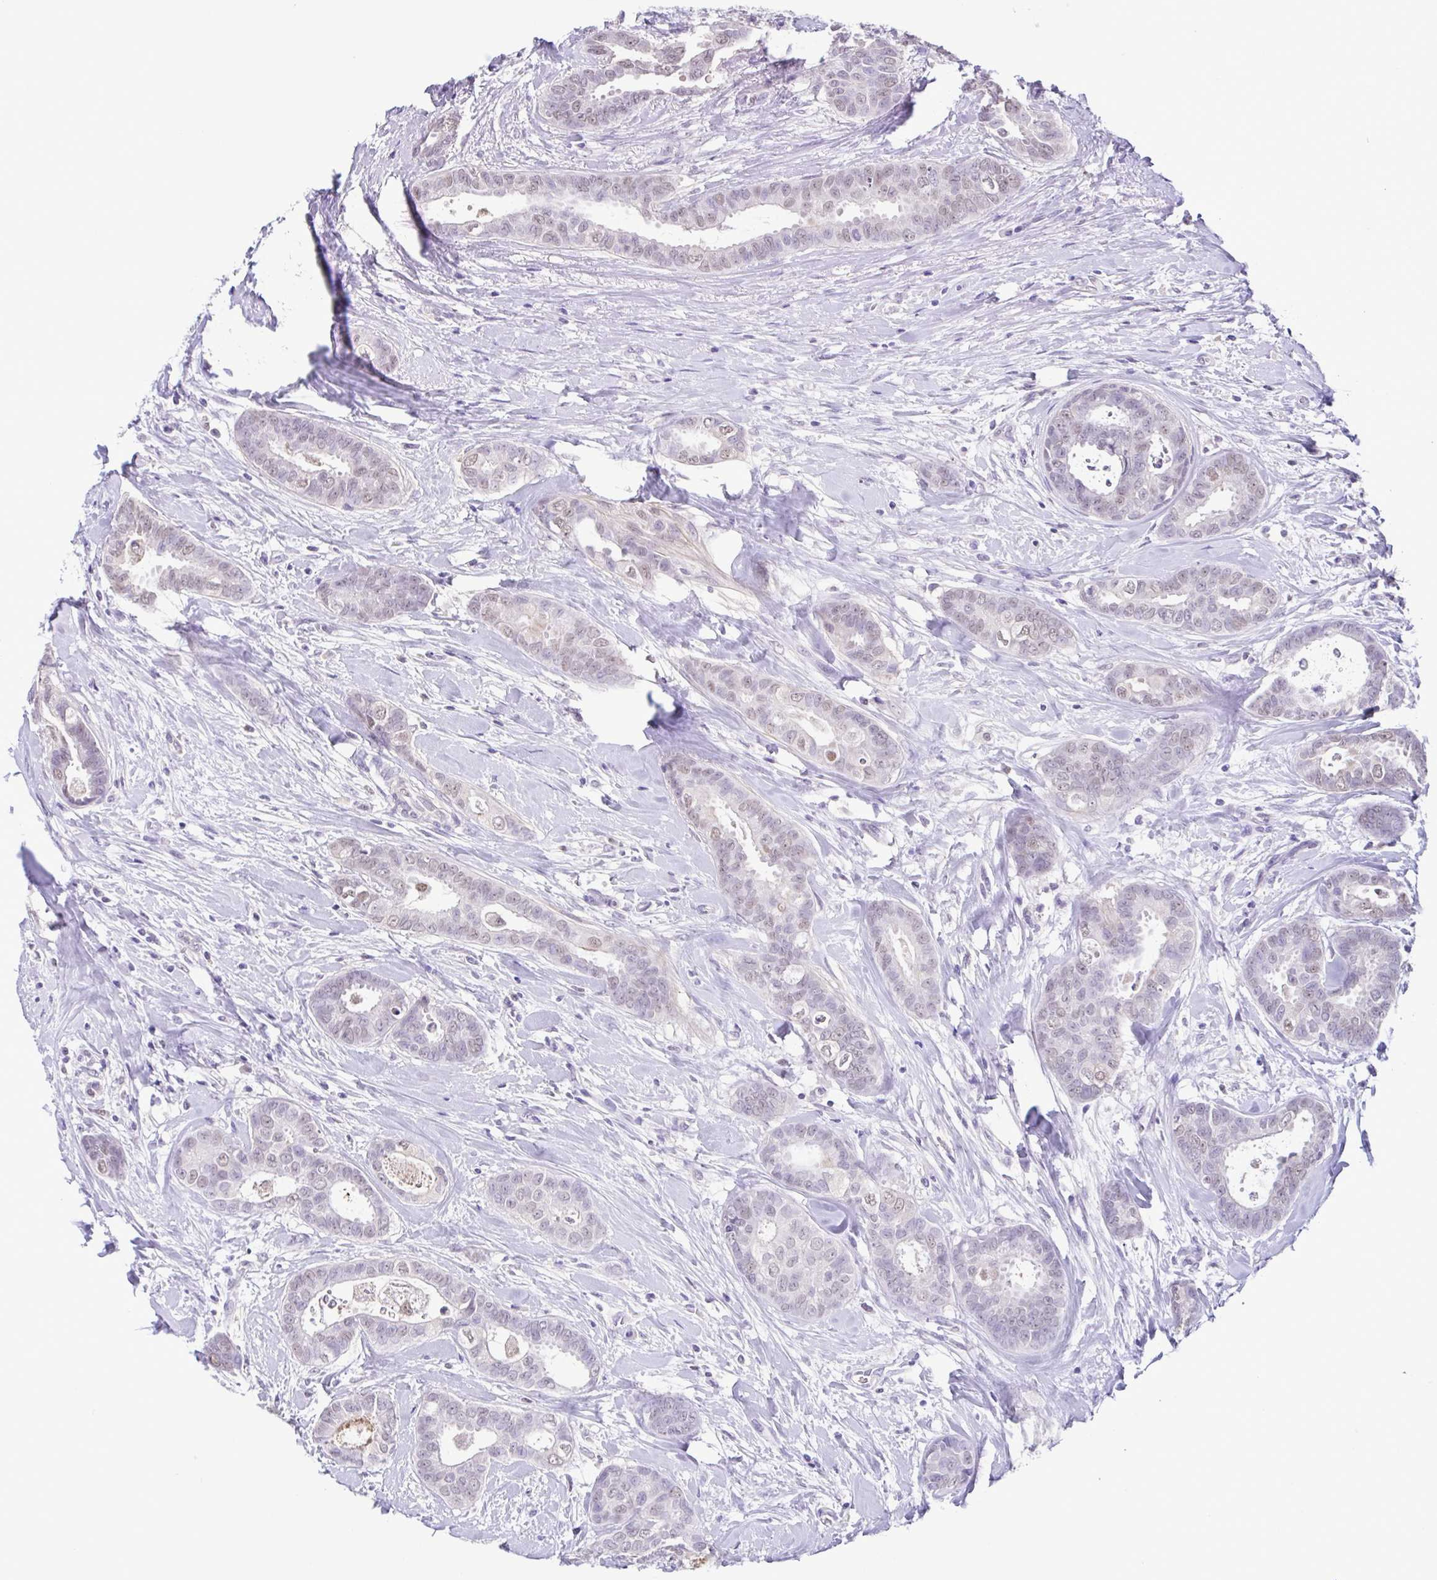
{"staining": {"intensity": "weak", "quantity": "<25%", "location": "nuclear"}, "tissue": "breast cancer", "cell_type": "Tumor cells", "image_type": "cancer", "snomed": [{"axis": "morphology", "description": "Duct carcinoma"}, {"axis": "topography", "description": "Breast"}], "caption": "This is an immunohistochemistry histopathology image of infiltrating ductal carcinoma (breast). There is no positivity in tumor cells.", "gene": "ACTRT3", "patient": {"sex": "female", "age": 45}}